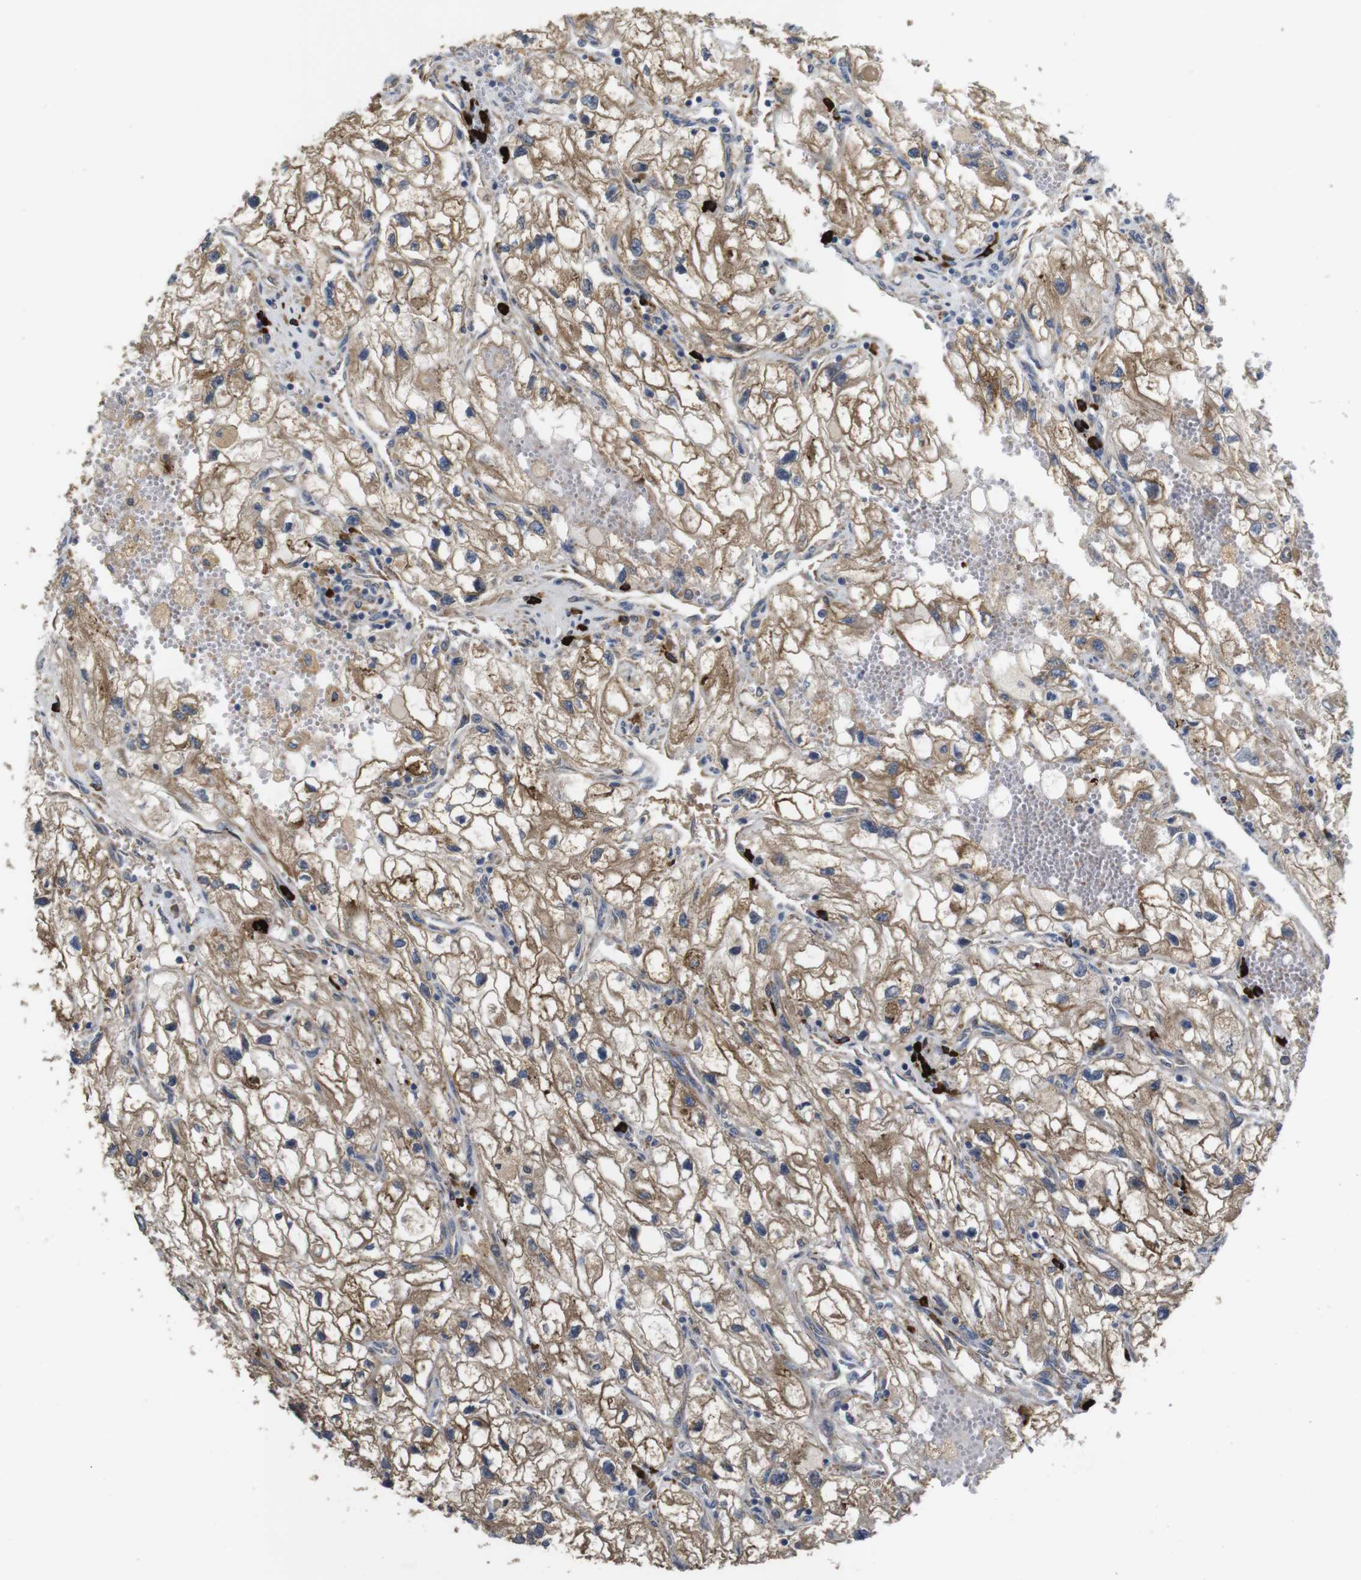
{"staining": {"intensity": "moderate", "quantity": ">75%", "location": "cytoplasmic/membranous"}, "tissue": "renal cancer", "cell_type": "Tumor cells", "image_type": "cancer", "snomed": [{"axis": "morphology", "description": "Adenocarcinoma, NOS"}, {"axis": "topography", "description": "Kidney"}], "caption": "The micrograph shows staining of renal cancer (adenocarcinoma), revealing moderate cytoplasmic/membranous protein staining (brown color) within tumor cells.", "gene": "UBE2G2", "patient": {"sex": "female", "age": 70}}